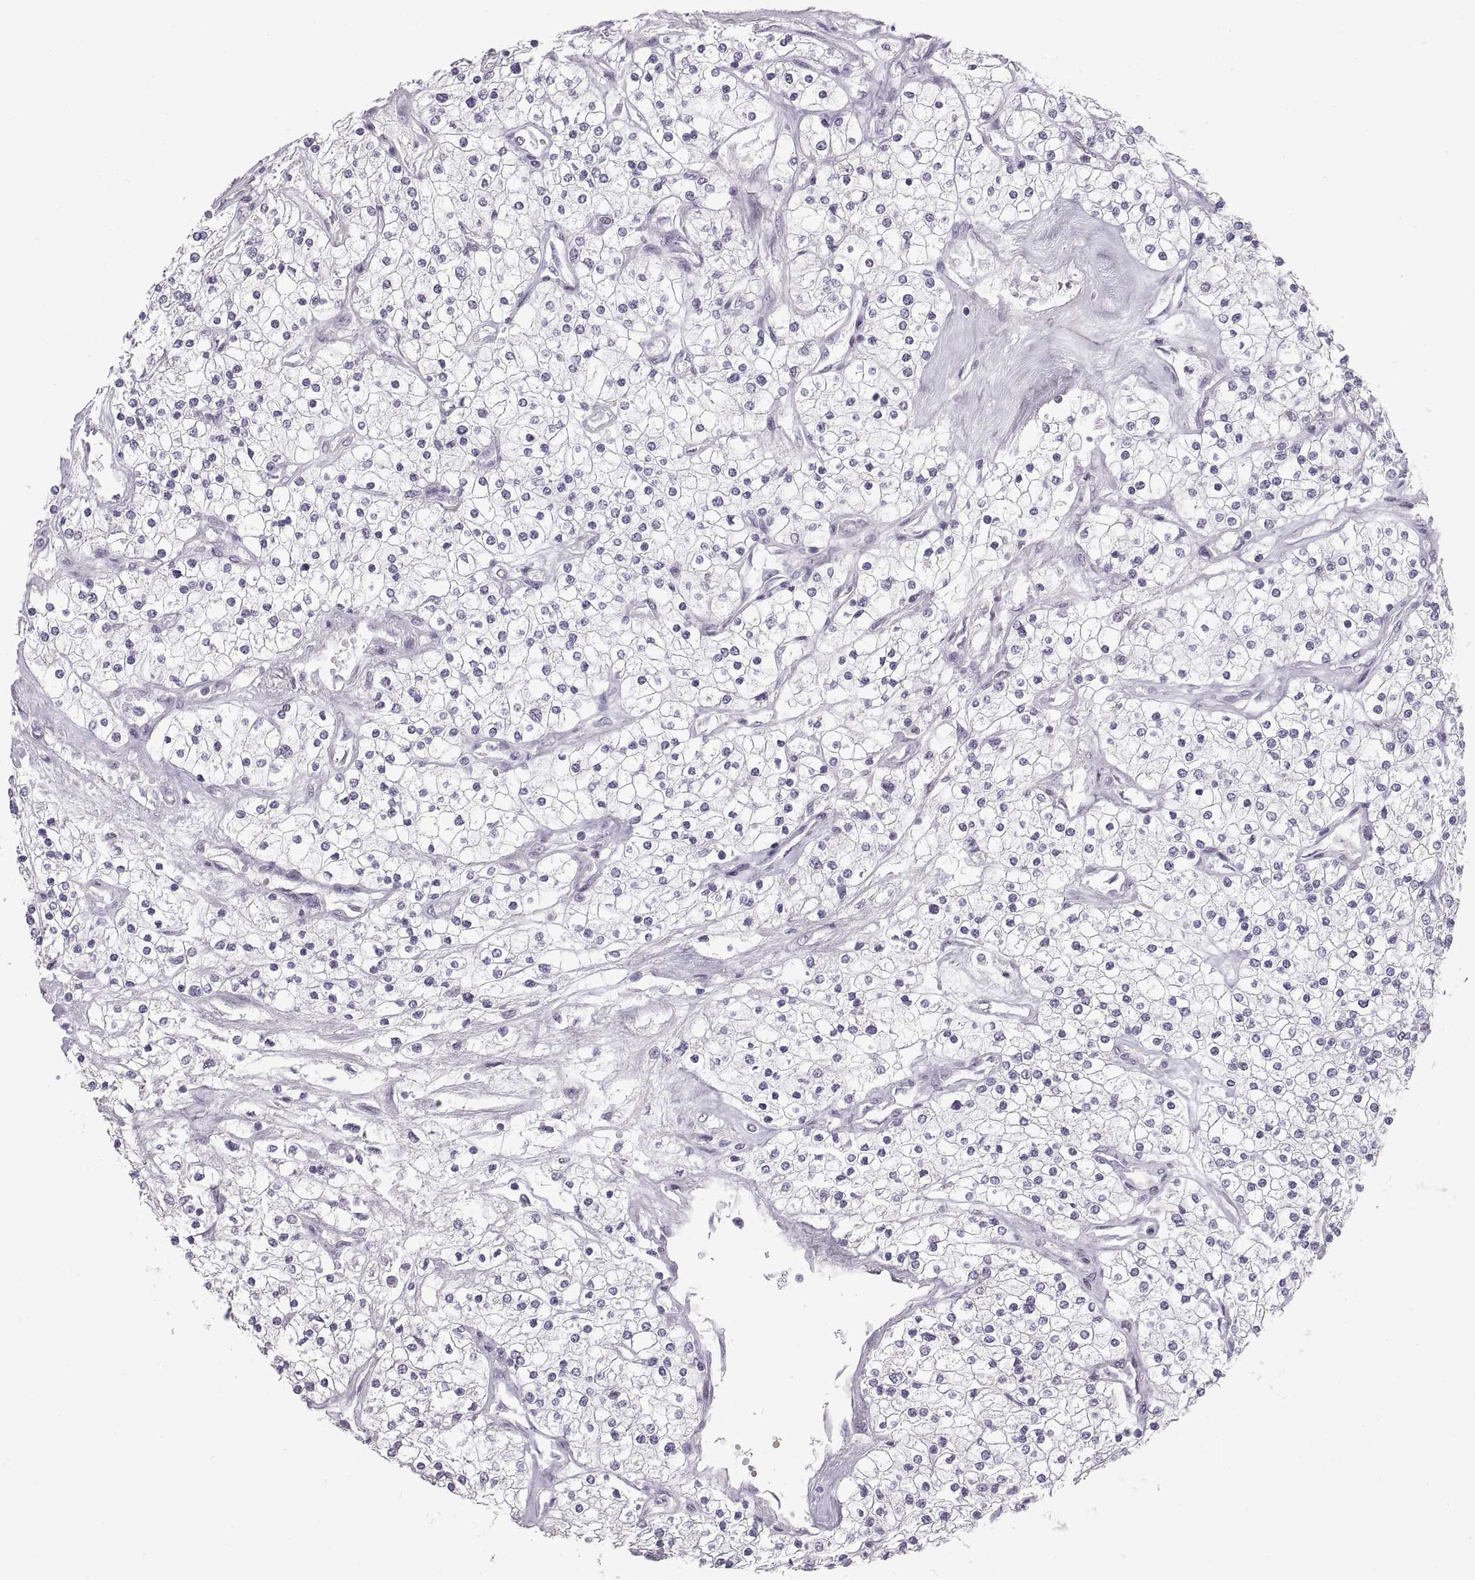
{"staining": {"intensity": "negative", "quantity": "none", "location": "none"}, "tissue": "renal cancer", "cell_type": "Tumor cells", "image_type": "cancer", "snomed": [{"axis": "morphology", "description": "Adenocarcinoma, NOS"}, {"axis": "topography", "description": "Kidney"}], "caption": "High power microscopy histopathology image of an immunohistochemistry (IHC) histopathology image of renal cancer (adenocarcinoma), revealing no significant staining in tumor cells. (DAB immunohistochemistry (IHC) with hematoxylin counter stain).", "gene": "NANOS3", "patient": {"sex": "male", "age": 80}}